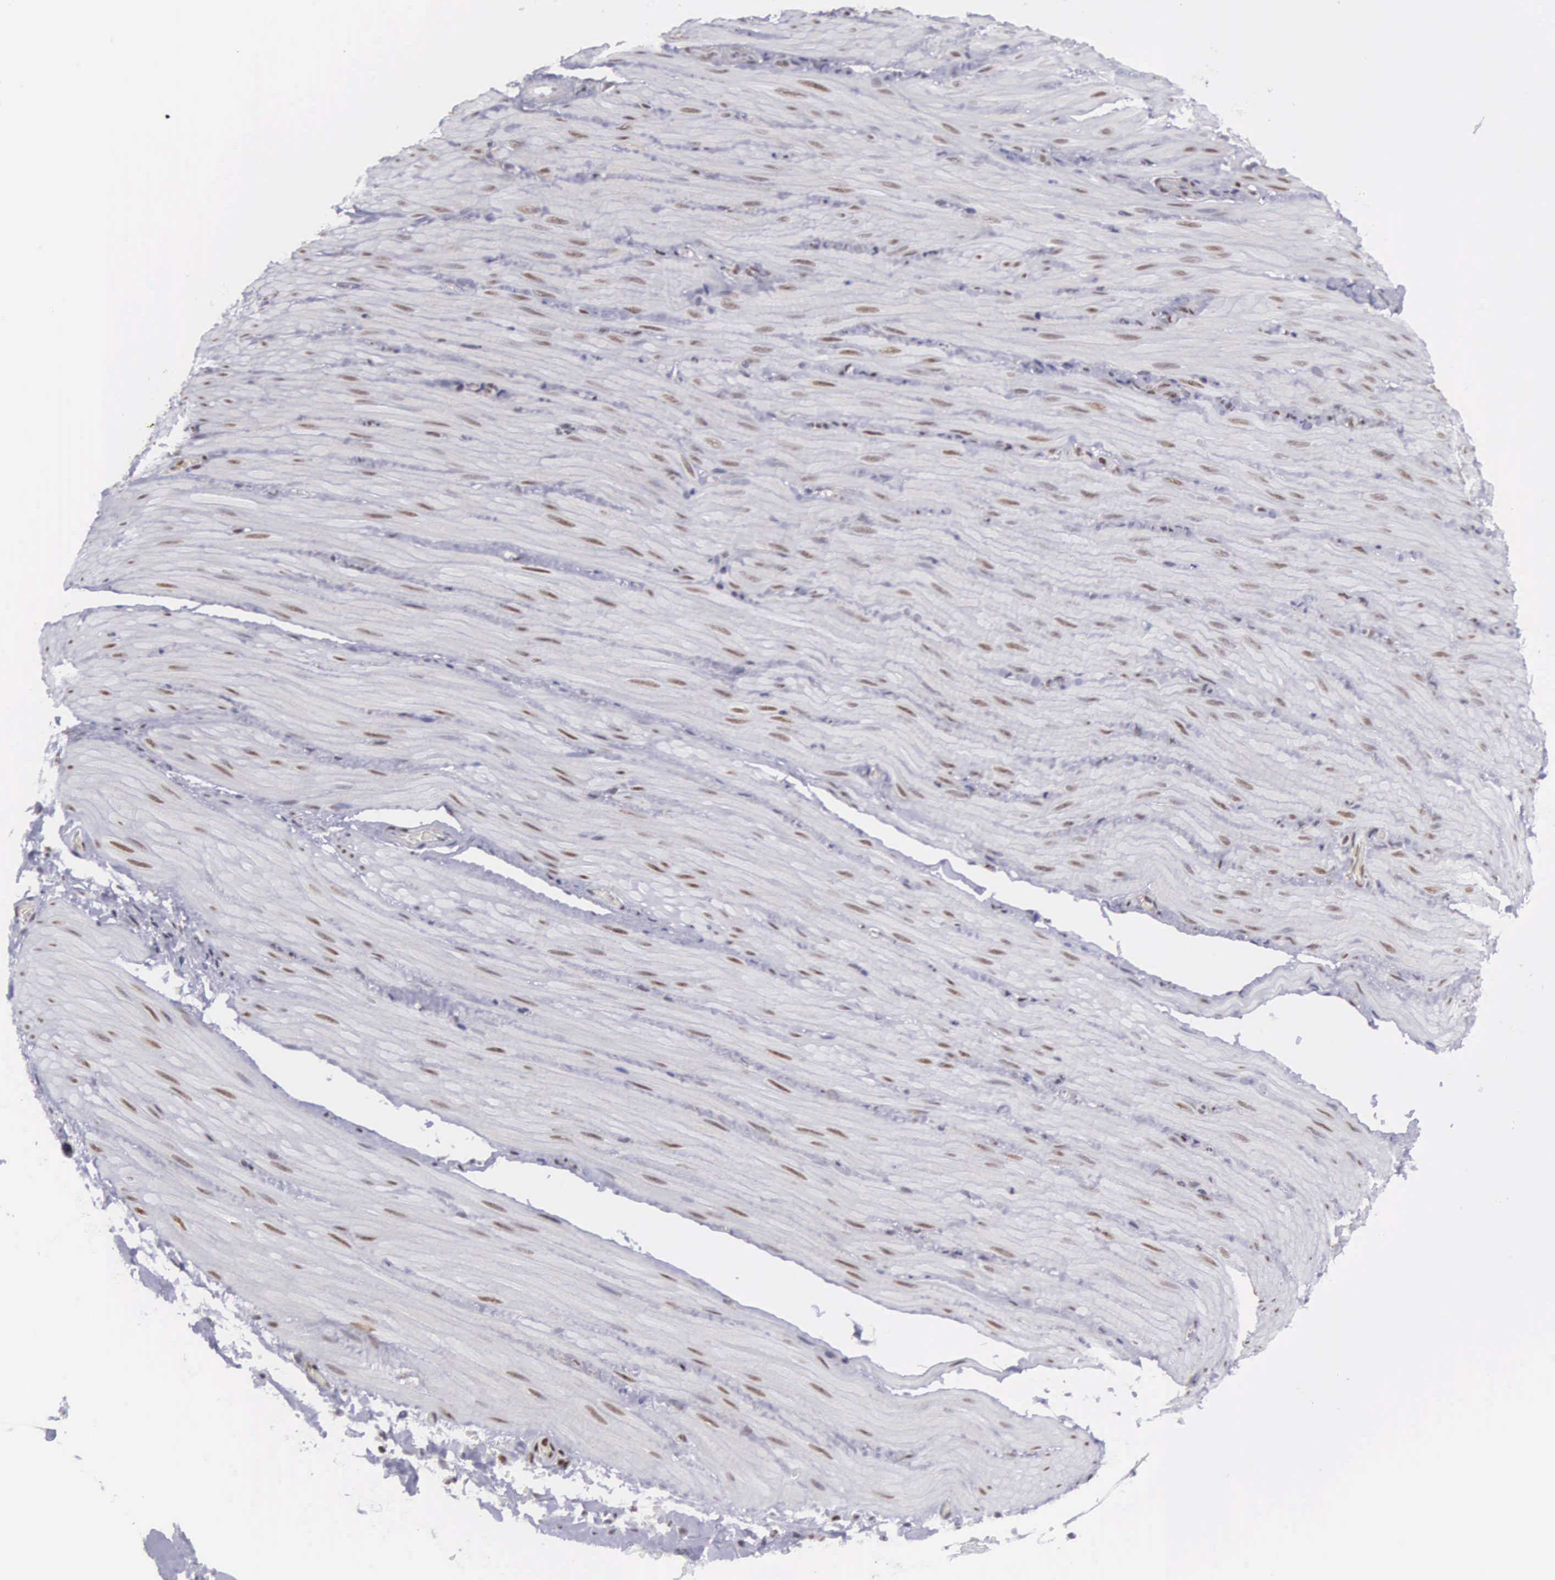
{"staining": {"intensity": "moderate", "quantity": ">75%", "location": "nuclear"}, "tissue": "smooth muscle", "cell_type": "Smooth muscle cells", "image_type": "normal", "snomed": [{"axis": "morphology", "description": "Normal tissue, NOS"}, {"axis": "topography", "description": "Duodenum"}], "caption": "A brown stain shows moderate nuclear staining of a protein in smooth muscle cells of unremarkable smooth muscle.", "gene": "ETV6", "patient": {"sex": "male", "age": 63}}